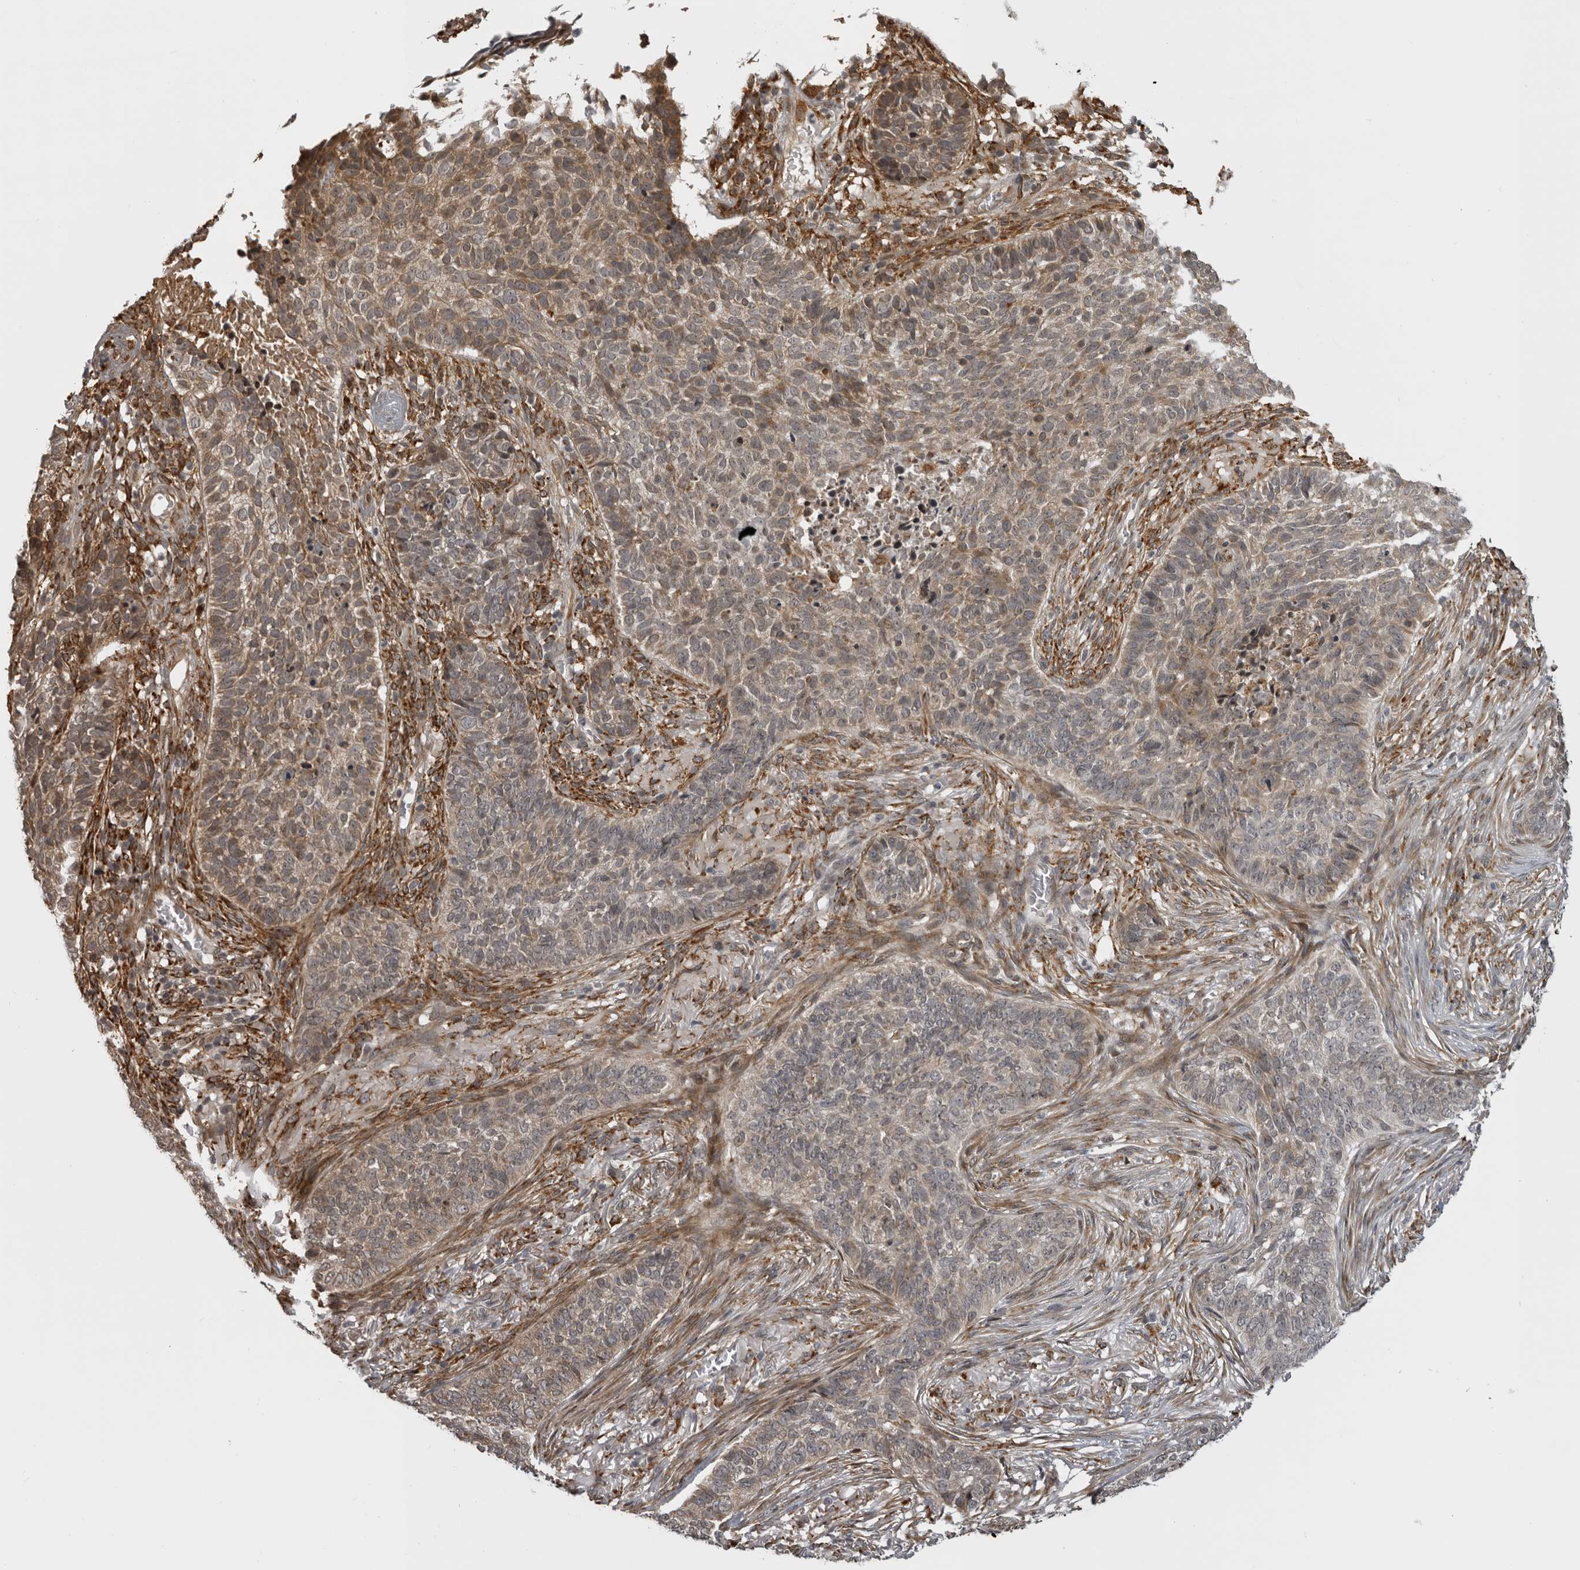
{"staining": {"intensity": "moderate", "quantity": "25%-75%", "location": "cytoplasmic/membranous"}, "tissue": "skin cancer", "cell_type": "Tumor cells", "image_type": "cancer", "snomed": [{"axis": "morphology", "description": "Basal cell carcinoma"}, {"axis": "topography", "description": "Skin"}], "caption": "A histopathology image of basal cell carcinoma (skin) stained for a protein shows moderate cytoplasmic/membranous brown staining in tumor cells.", "gene": "DNAH14", "patient": {"sex": "male", "age": 85}}